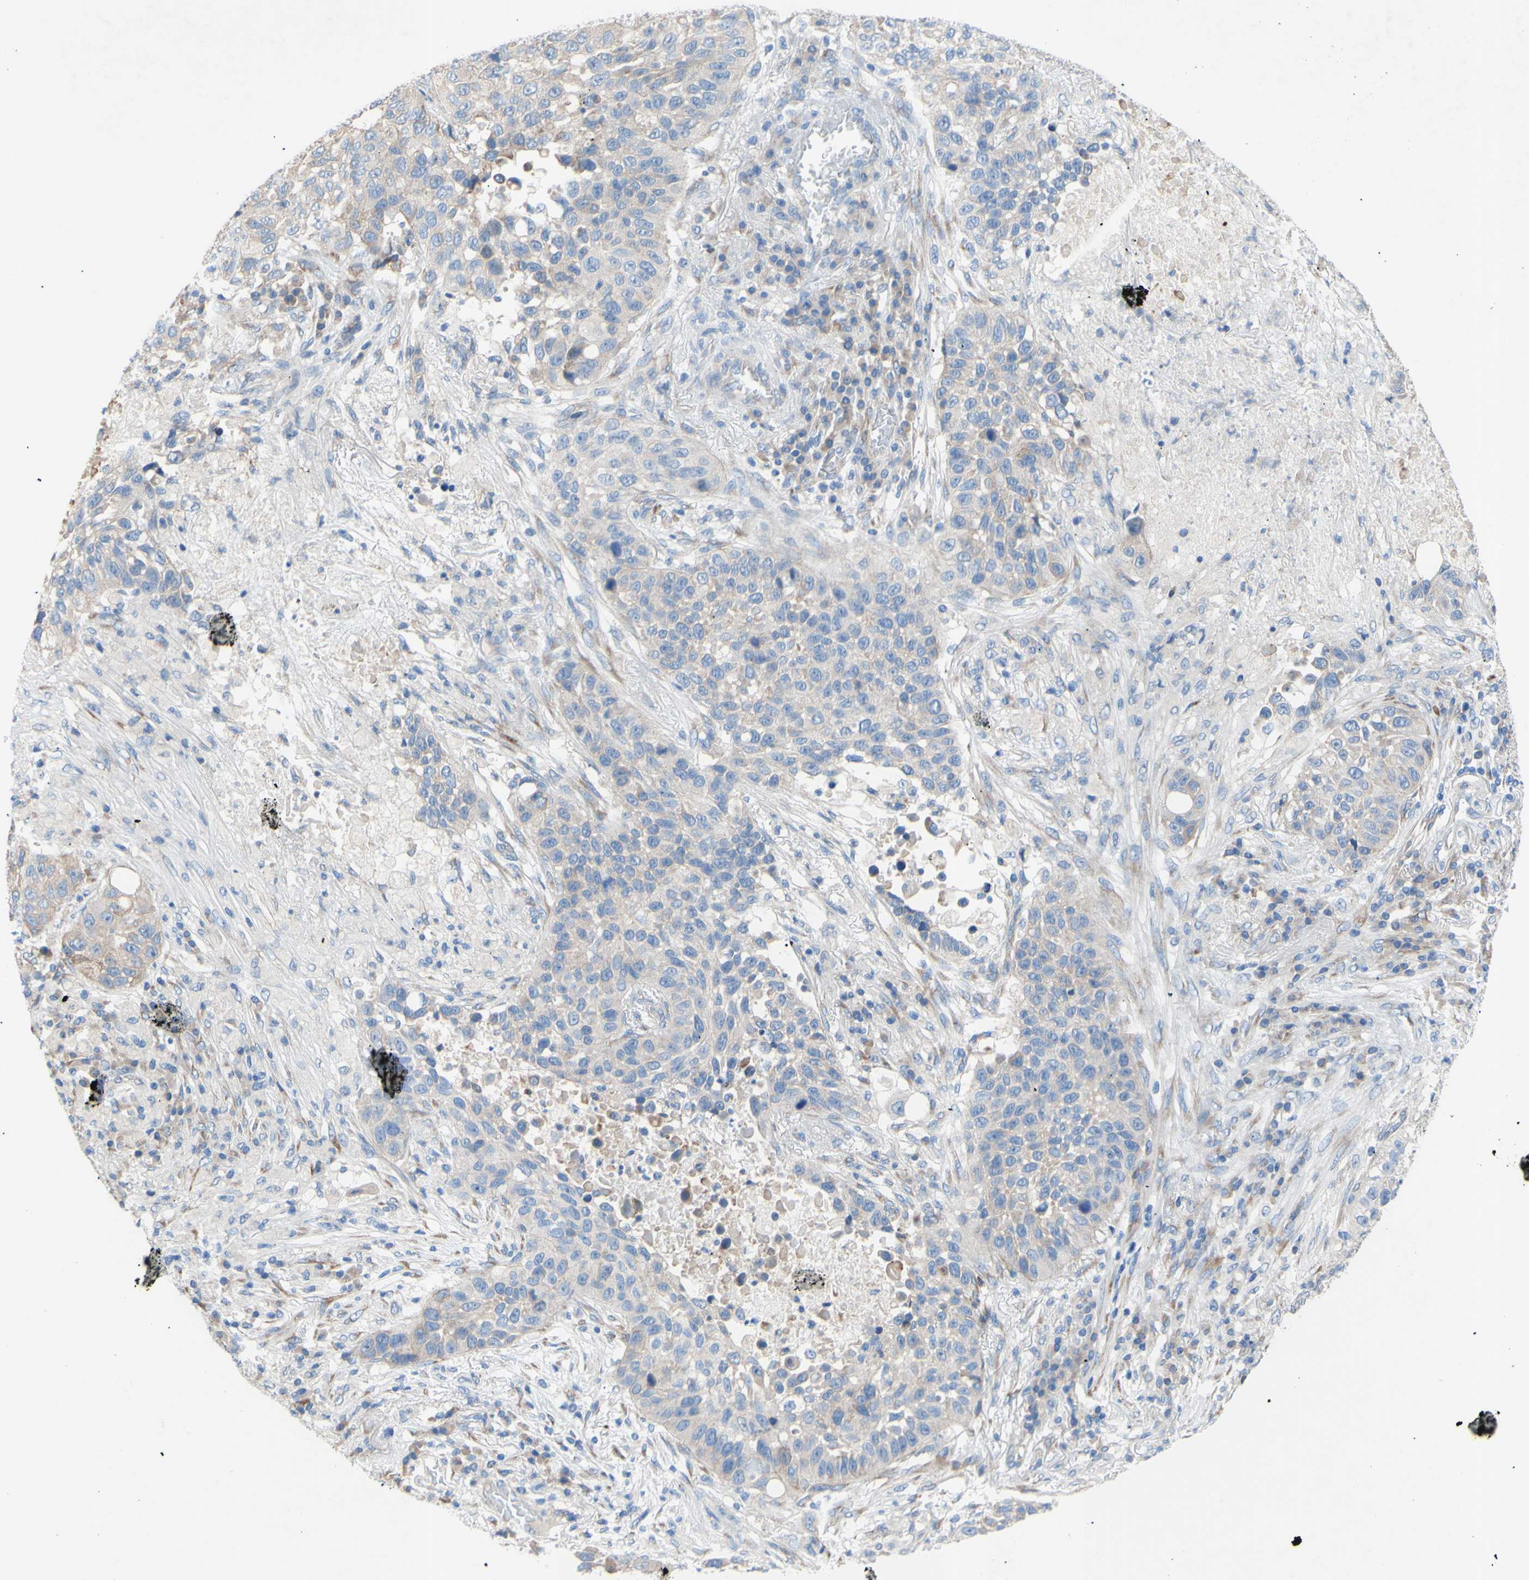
{"staining": {"intensity": "negative", "quantity": "none", "location": "none"}, "tissue": "lung cancer", "cell_type": "Tumor cells", "image_type": "cancer", "snomed": [{"axis": "morphology", "description": "Squamous cell carcinoma, NOS"}, {"axis": "topography", "description": "Lung"}], "caption": "Lung cancer (squamous cell carcinoma) was stained to show a protein in brown. There is no significant staining in tumor cells.", "gene": "TMIGD2", "patient": {"sex": "male", "age": 57}}